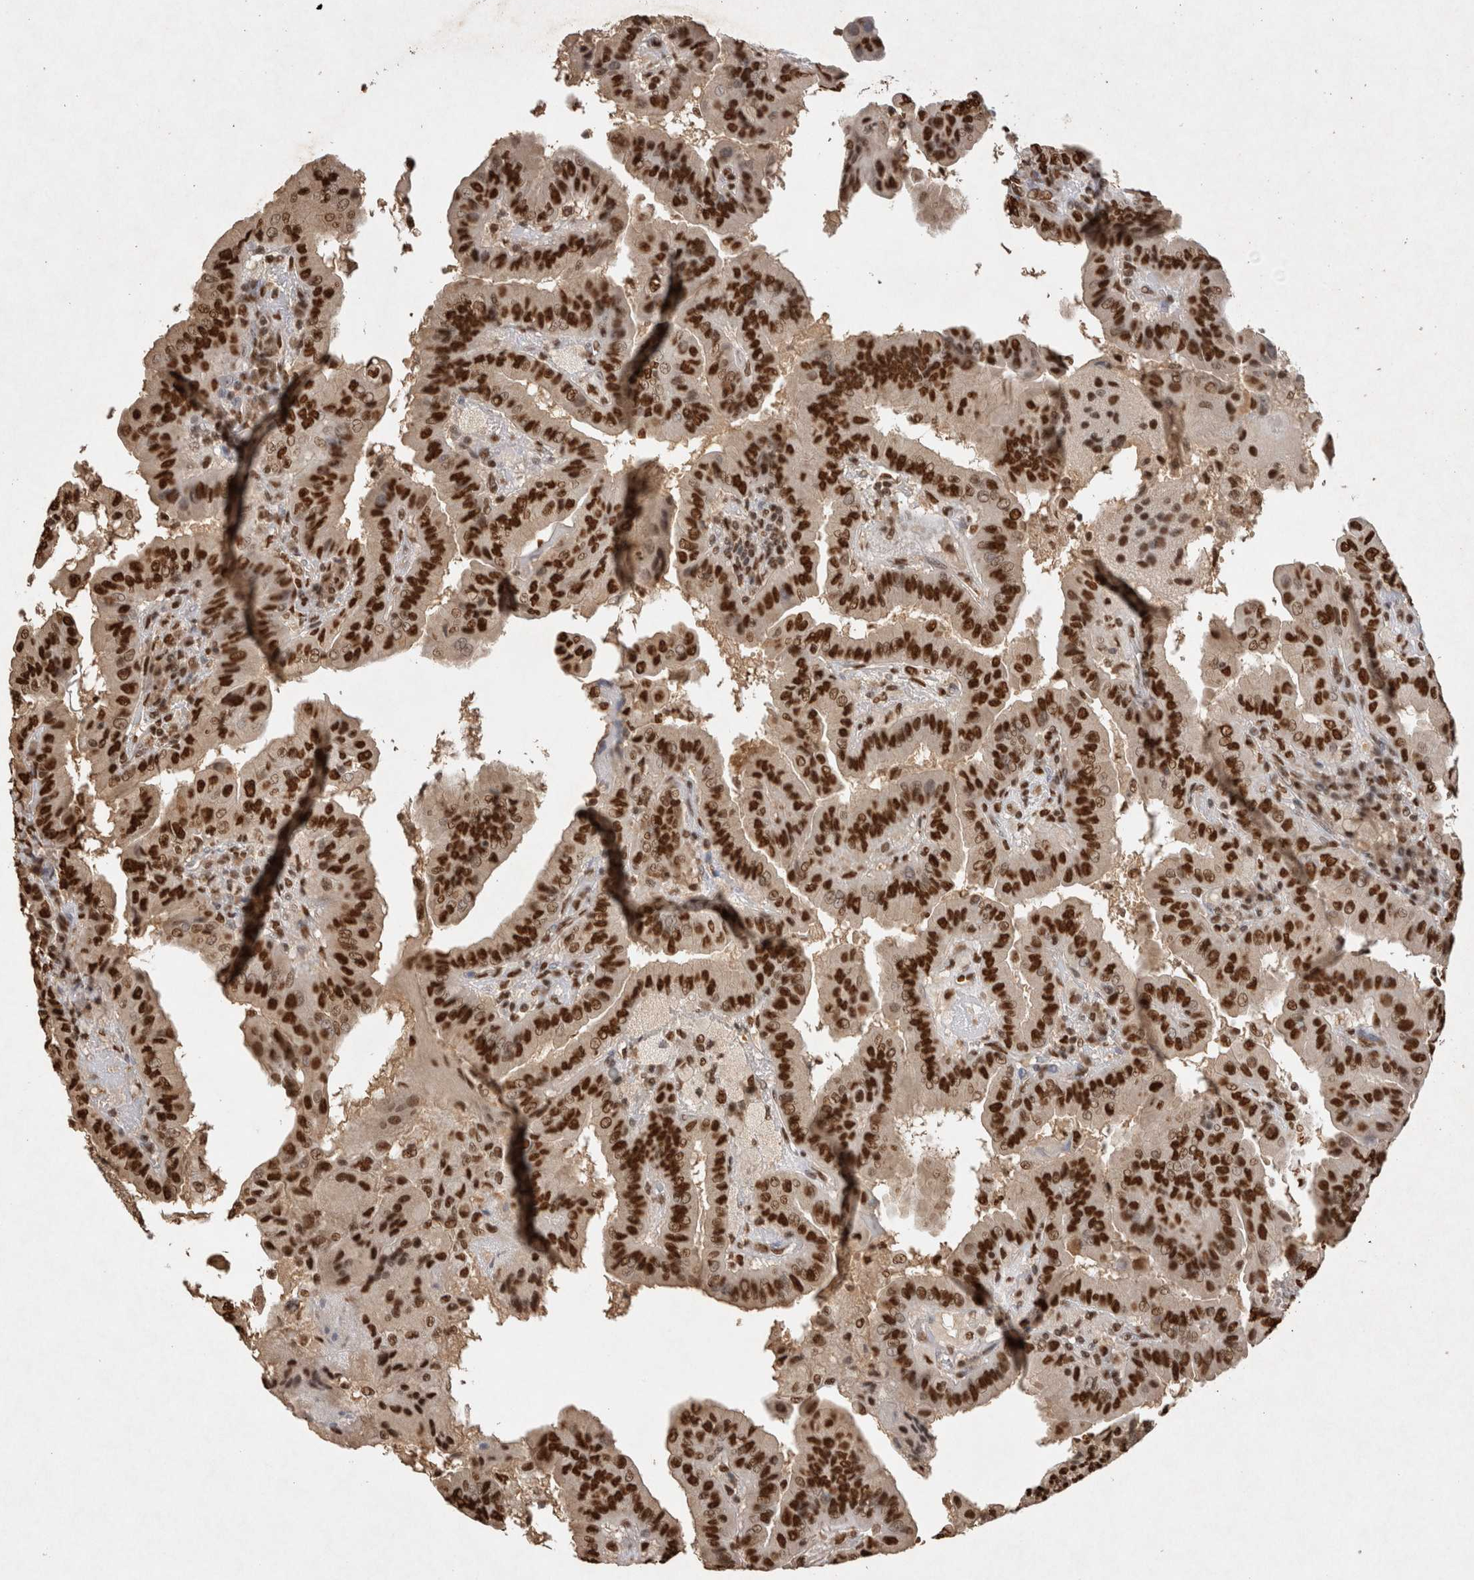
{"staining": {"intensity": "strong", "quantity": ">75%", "location": "nuclear"}, "tissue": "thyroid cancer", "cell_type": "Tumor cells", "image_type": "cancer", "snomed": [{"axis": "morphology", "description": "Papillary adenocarcinoma, NOS"}, {"axis": "topography", "description": "Thyroid gland"}], "caption": "Tumor cells exhibit high levels of strong nuclear staining in approximately >75% of cells in human thyroid cancer.", "gene": "HDGF", "patient": {"sex": "male", "age": 33}}